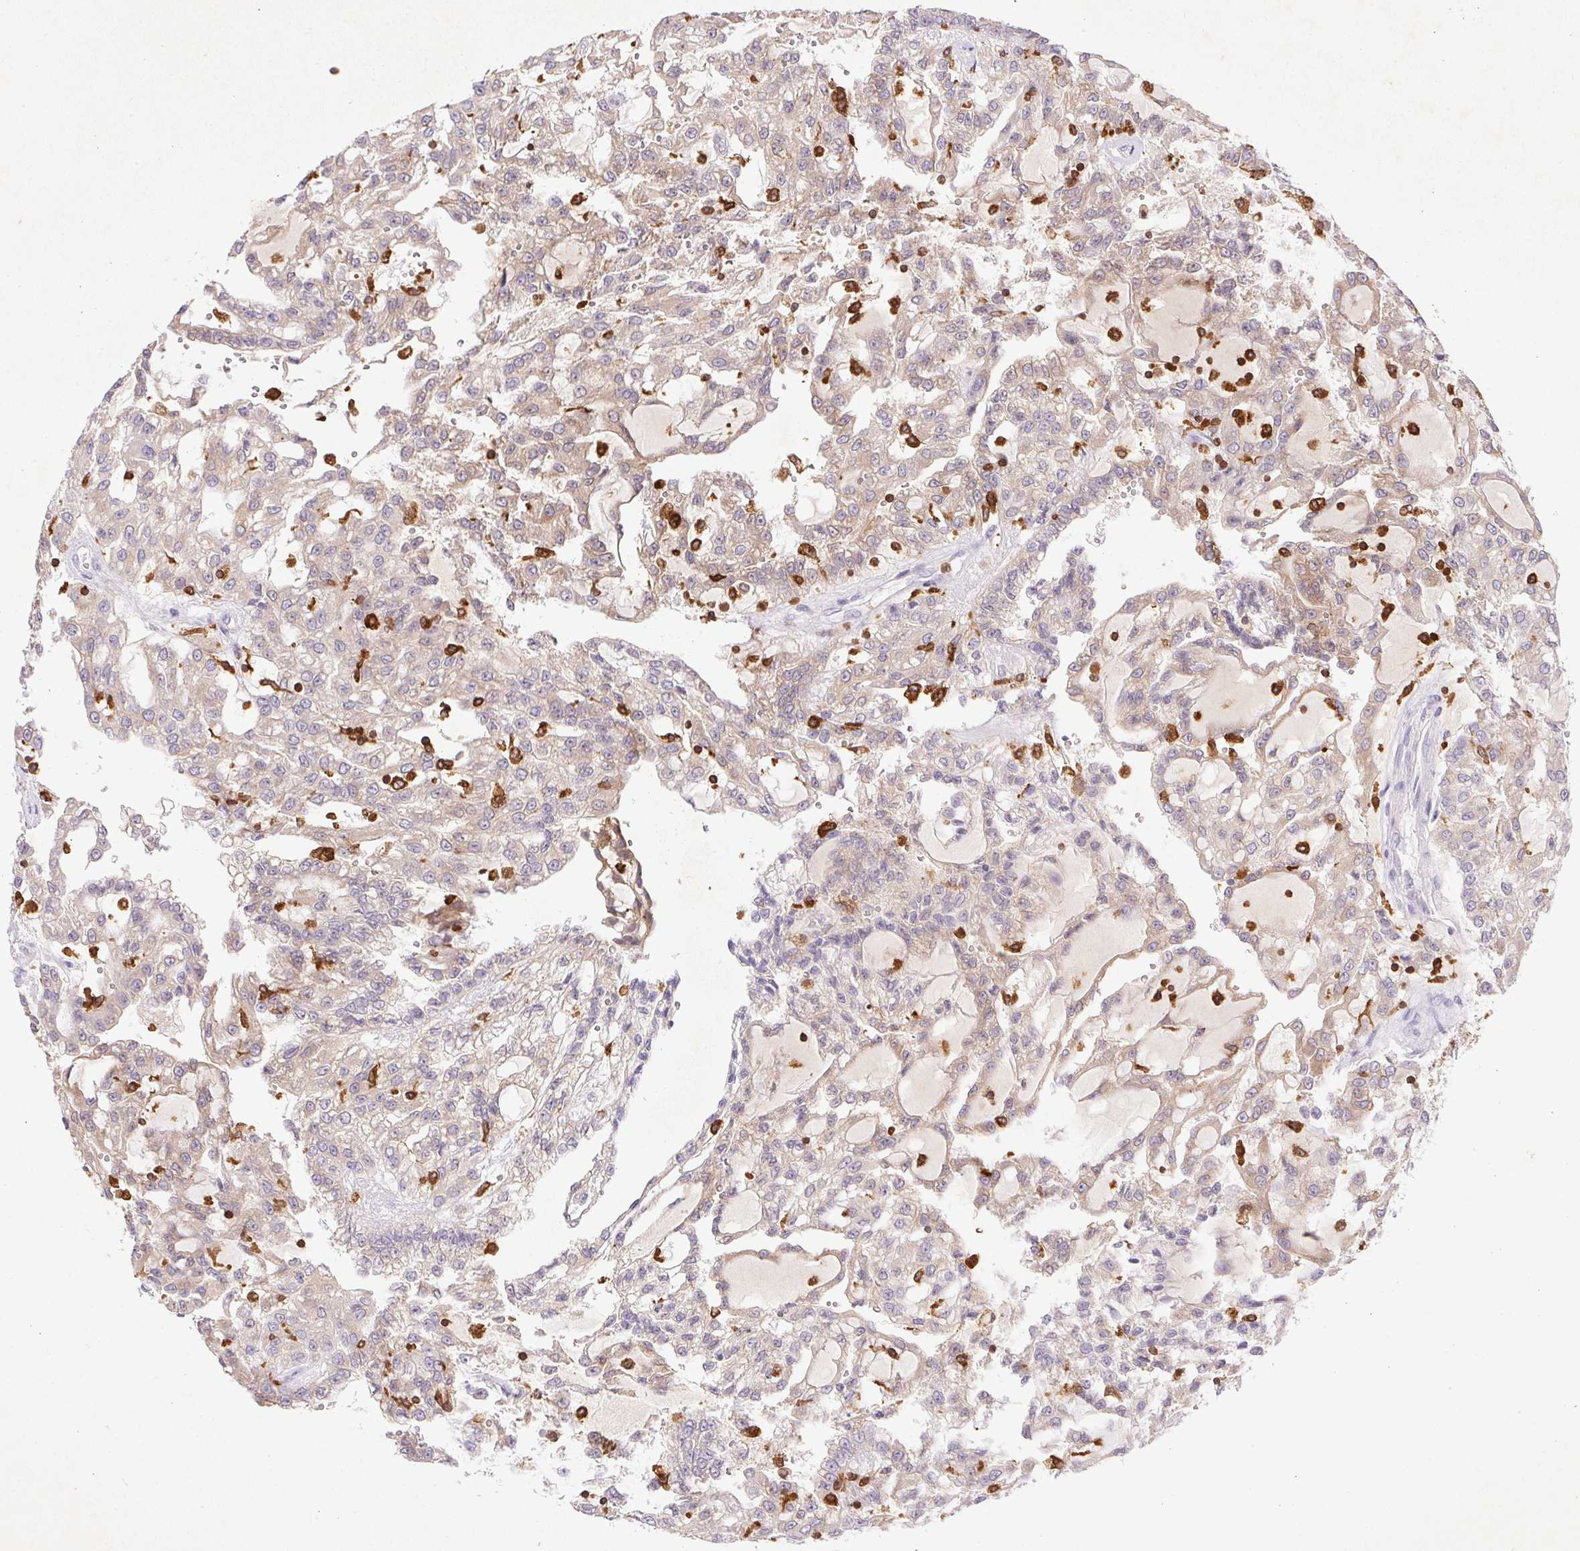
{"staining": {"intensity": "weak", "quantity": ">75%", "location": "cytoplasmic/membranous"}, "tissue": "renal cancer", "cell_type": "Tumor cells", "image_type": "cancer", "snomed": [{"axis": "morphology", "description": "Adenocarcinoma, NOS"}, {"axis": "topography", "description": "Kidney"}], "caption": "This is an image of IHC staining of adenocarcinoma (renal), which shows weak positivity in the cytoplasmic/membranous of tumor cells.", "gene": "APBB1IP", "patient": {"sex": "male", "age": 63}}